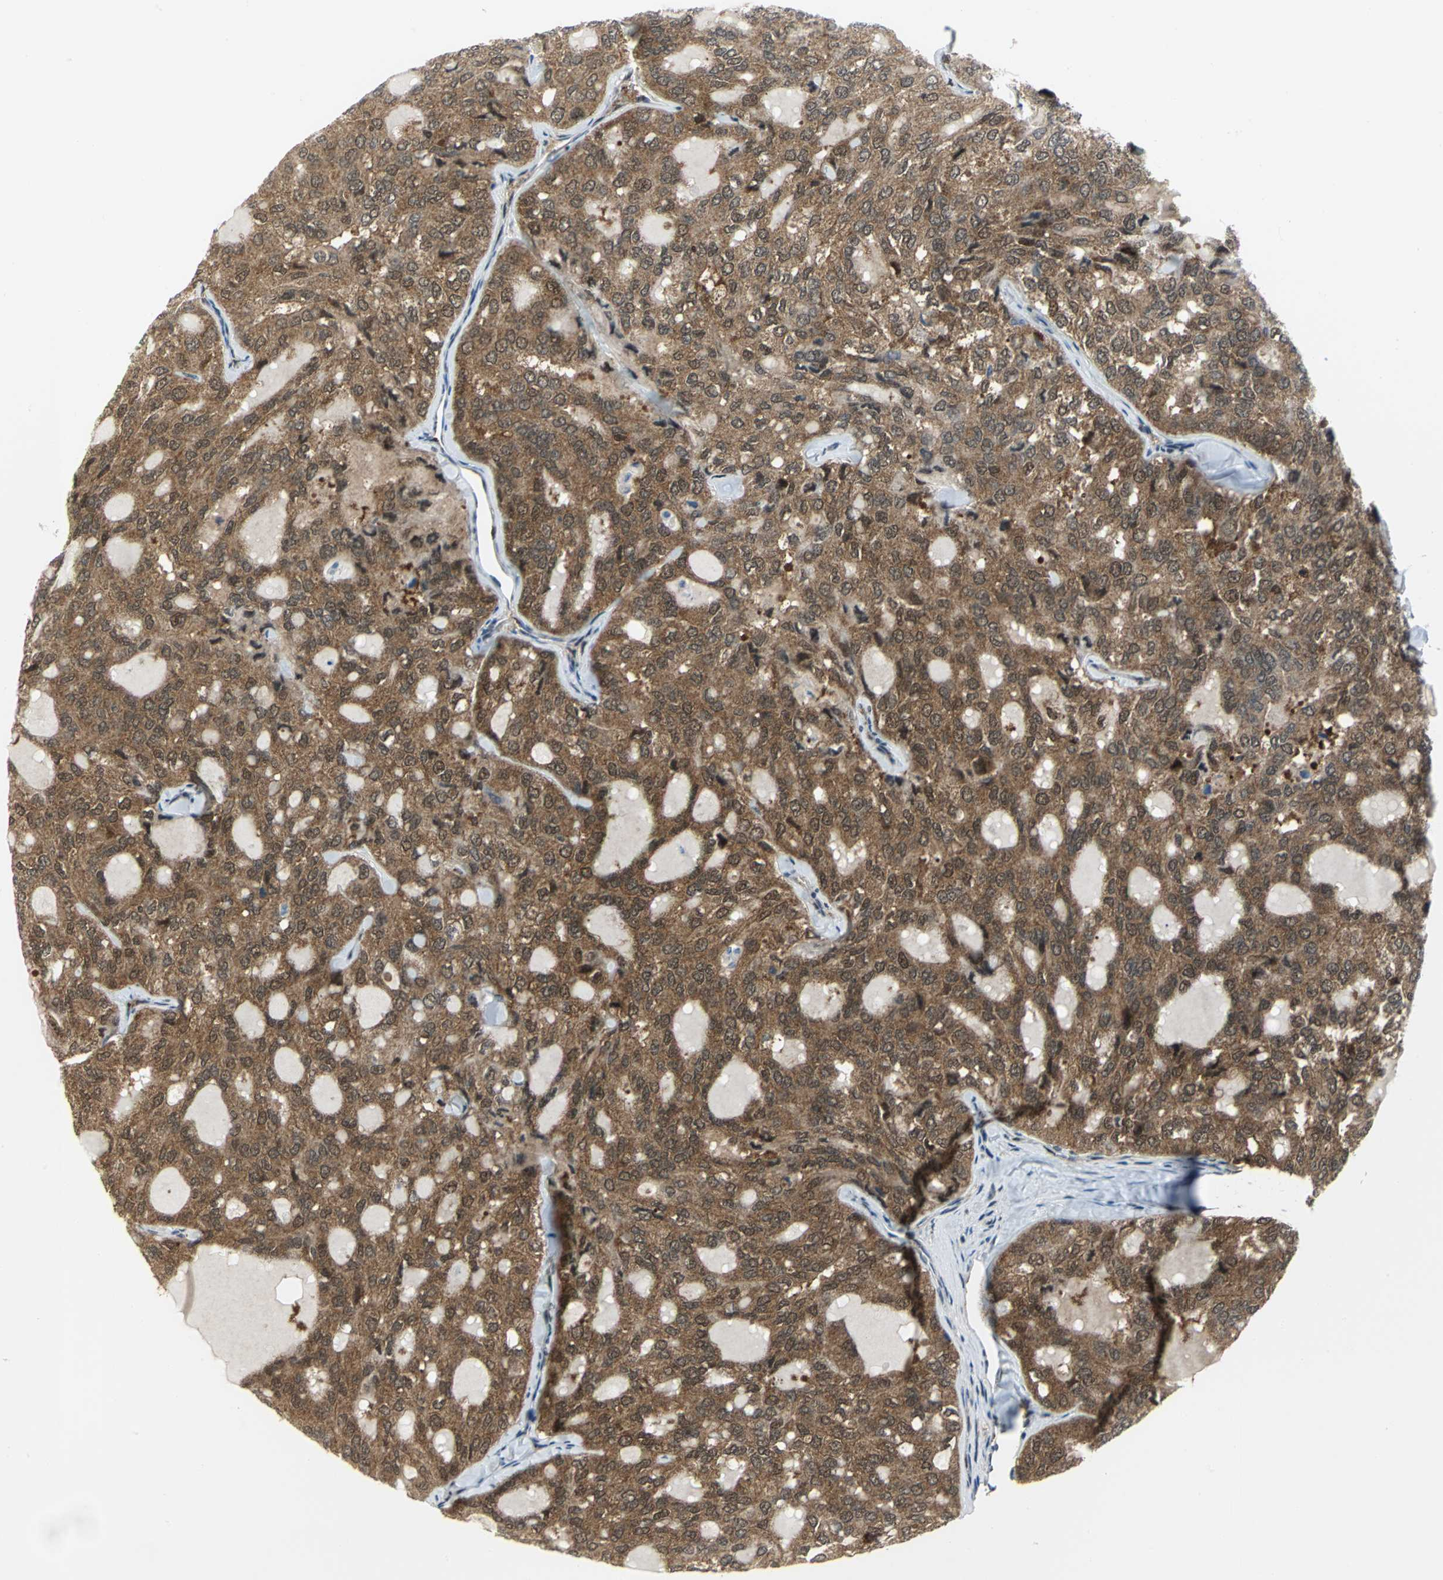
{"staining": {"intensity": "moderate", "quantity": ">75%", "location": "cytoplasmic/membranous"}, "tissue": "thyroid cancer", "cell_type": "Tumor cells", "image_type": "cancer", "snomed": [{"axis": "morphology", "description": "Follicular adenoma carcinoma, NOS"}, {"axis": "topography", "description": "Thyroid gland"}], "caption": "Human thyroid cancer (follicular adenoma carcinoma) stained with a protein marker exhibits moderate staining in tumor cells.", "gene": "PSMA4", "patient": {"sex": "male", "age": 75}}